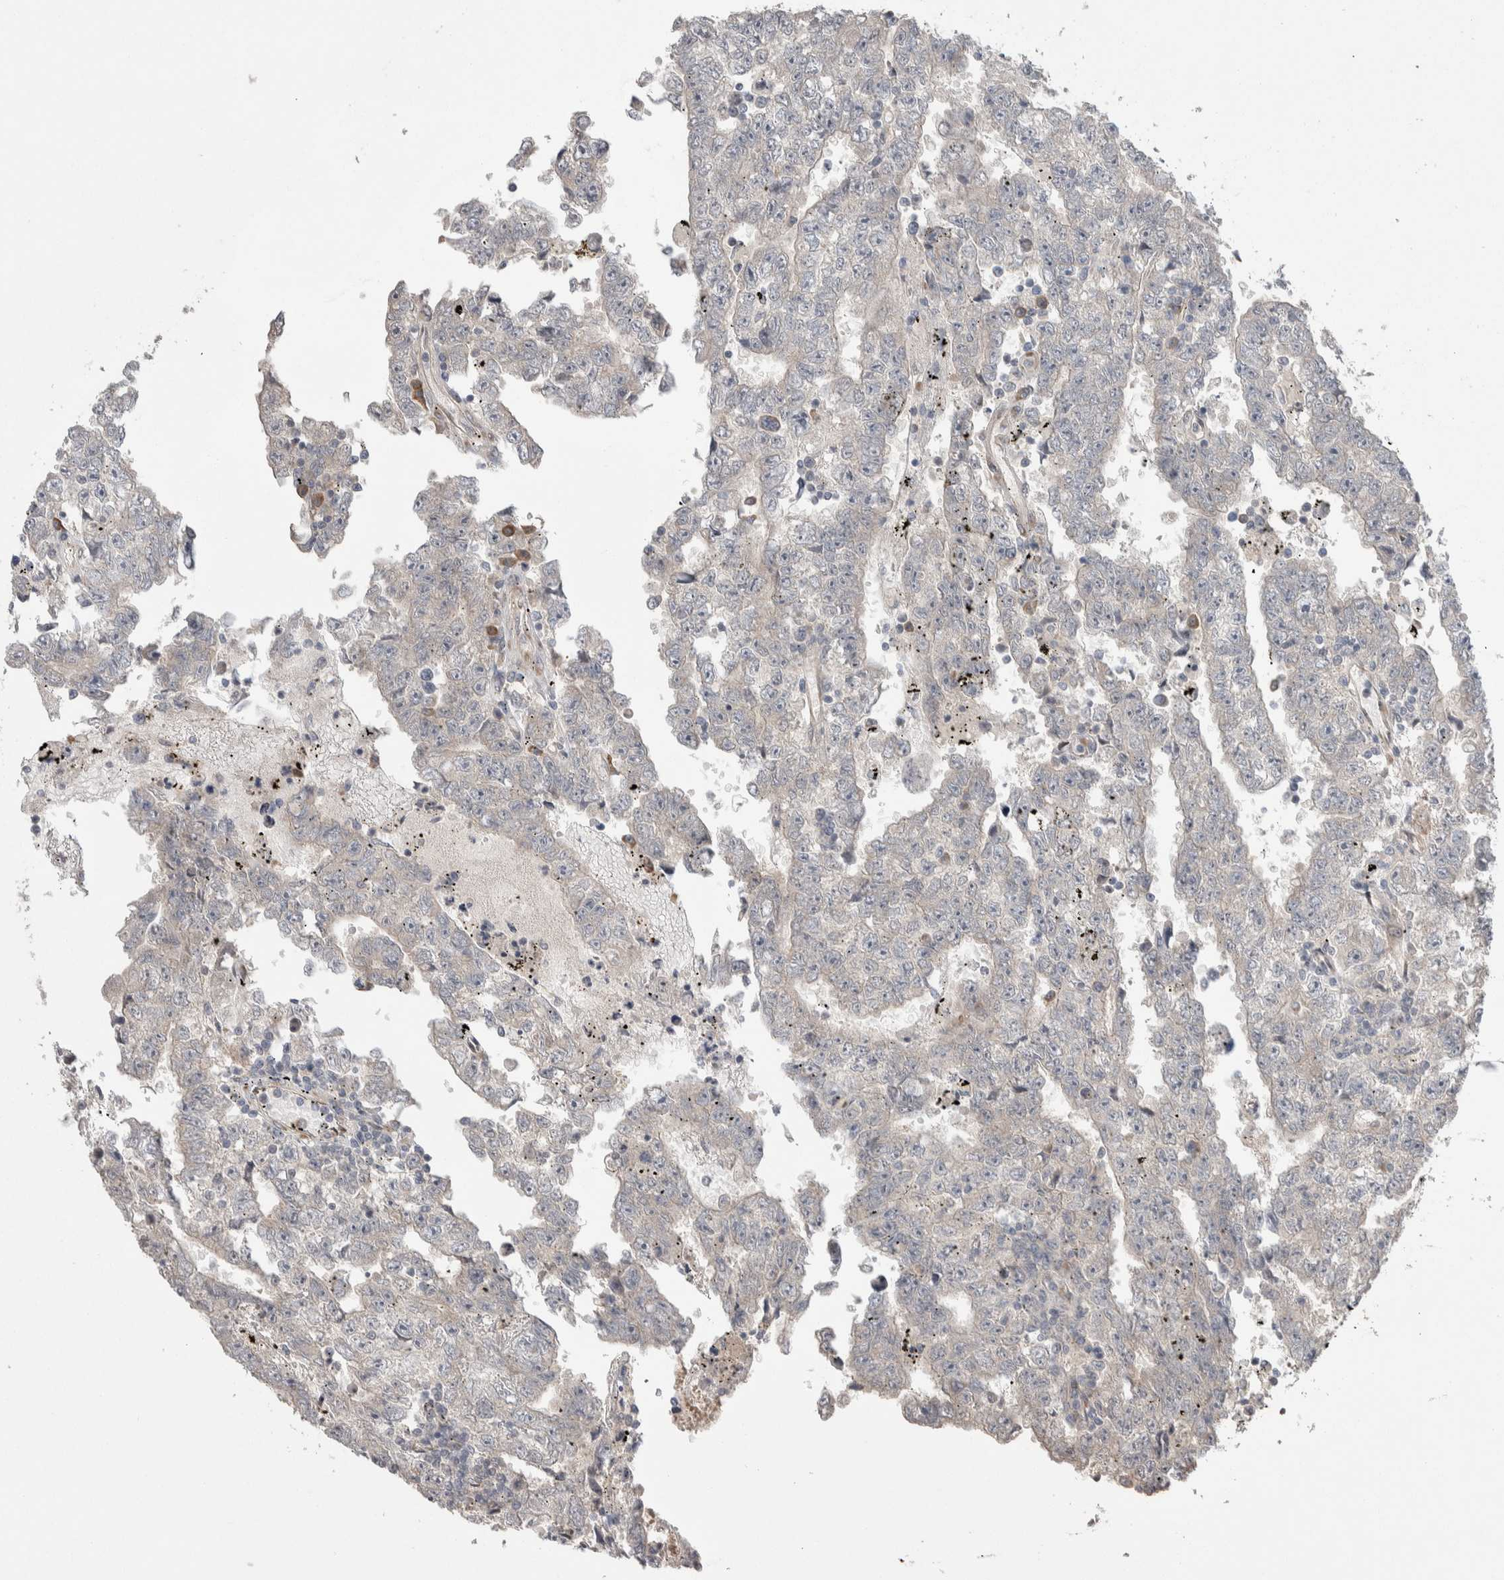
{"staining": {"intensity": "negative", "quantity": "none", "location": "none"}, "tissue": "testis cancer", "cell_type": "Tumor cells", "image_type": "cancer", "snomed": [{"axis": "morphology", "description": "Carcinoma, Embryonal, NOS"}, {"axis": "topography", "description": "Testis"}], "caption": "There is no significant staining in tumor cells of testis embryonal carcinoma. The staining is performed using DAB (3,3'-diaminobenzidine) brown chromogen with nuclei counter-stained in using hematoxylin.", "gene": "CUL2", "patient": {"sex": "male", "age": 25}}